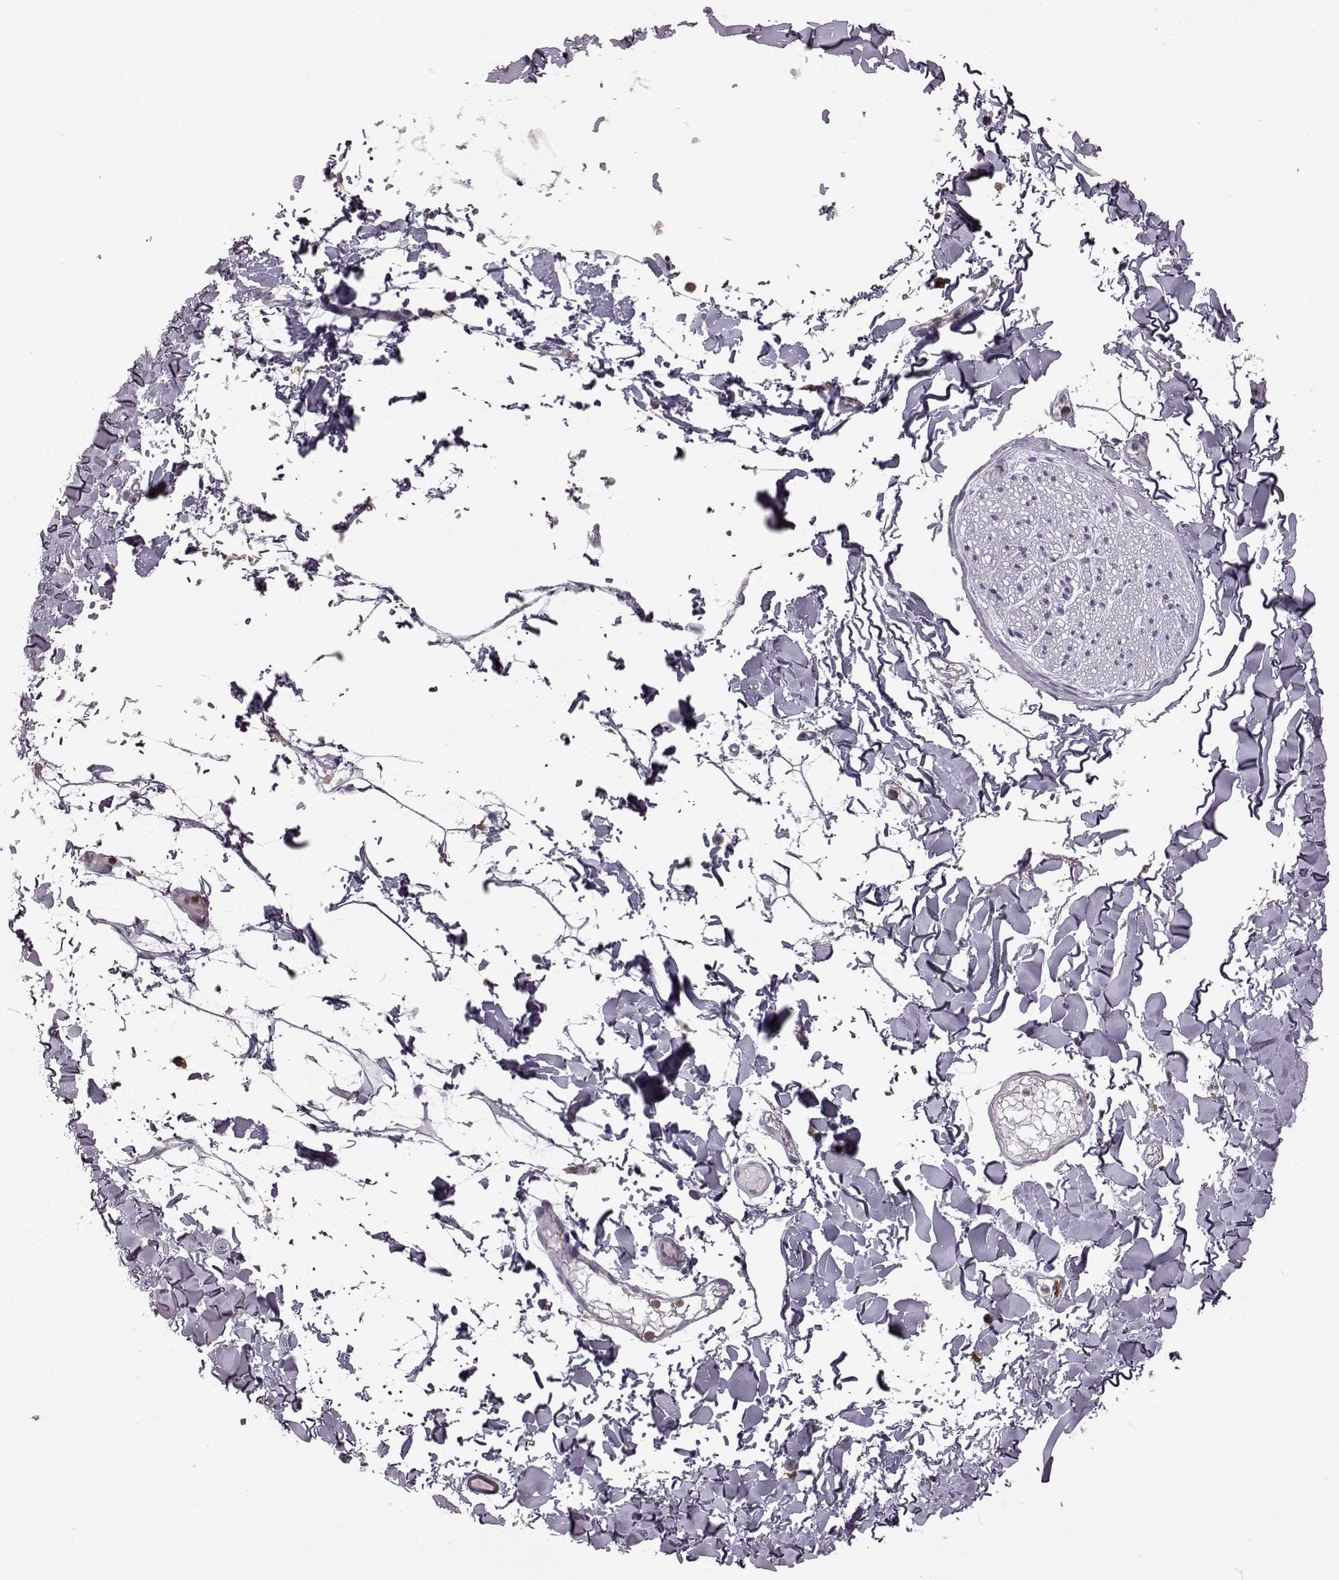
{"staining": {"intensity": "negative", "quantity": "none", "location": "none"}, "tissue": "adipose tissue", "cell_type": "Adipocytes", "image_type": "normal", "snomed": [{"axis": "morphology", "description": "Normal tissue, NOS"}, {"axis": "topography", "description": "Gallbladder"}, {"axis": "topography", "description": "Peripheral nerve tissue"}], "caption": "An immunohistochemistry histopathology image of unremarkable adipose tissue is shown. There is no staining in adipocytes of adipose tissue. (DAB (3,3'-diaminobenzidine) immunohistochemistry (IHC) visualized using brightfield microscopy, high magnification).", "gene": "DOK2", "patient": {"sex": "female", "age": 45}}